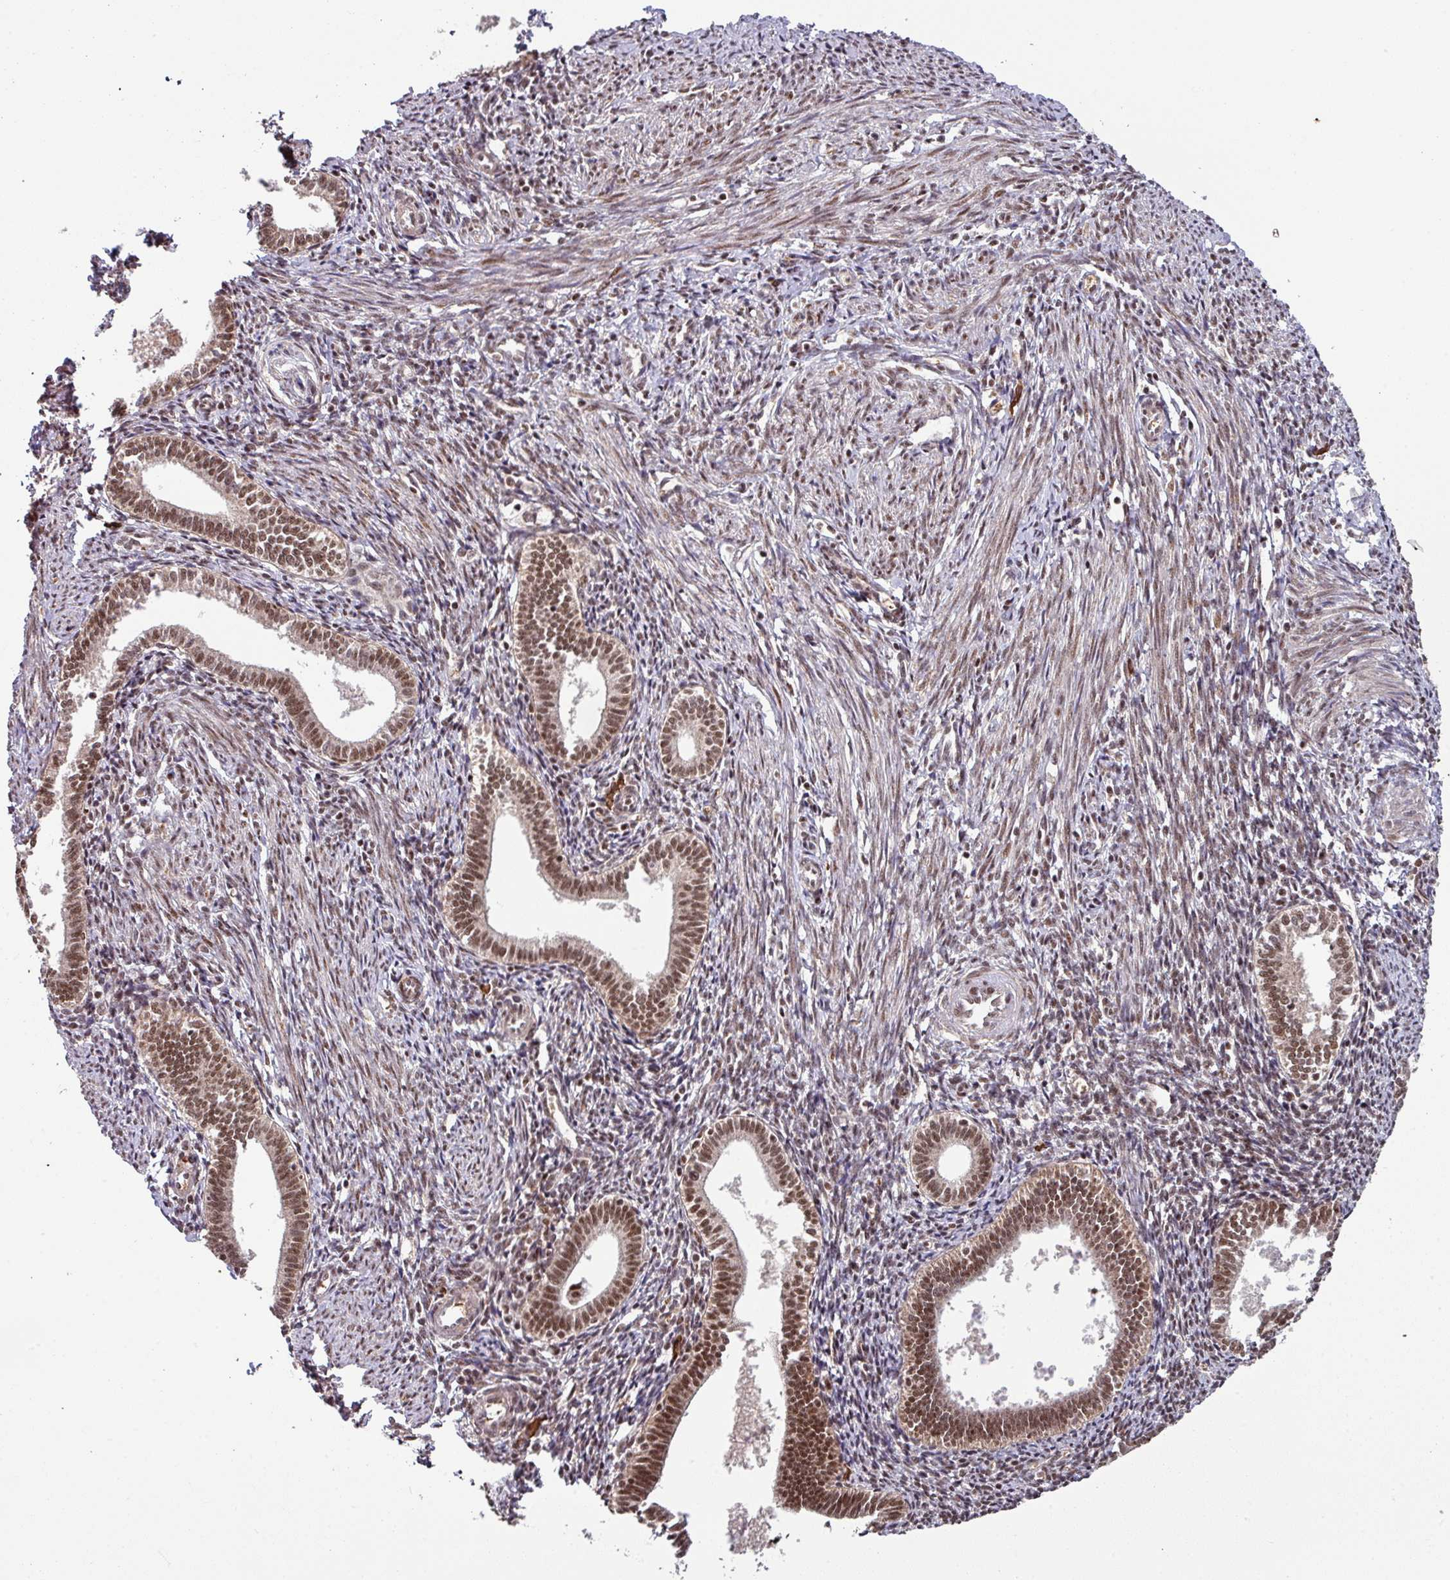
{"staining": {"intensity": "moderate", "quantity": ">75%", "location": "nuclear"}, "tissue": "endometrium", "cell_type": "Cells in endometrial stroma", "image_type": "normal", "snomed": [{"axis": "morphology", "description": "Normal tissue, NOS"}, {"axis": "topography", "description": "Endometrium"}], "caption": "Immunohistochemistry (IHC) (DAB) staining of unremarkable human endometrium exhibits moderate nuclear protein staining in about >75% of cells in endometrial stroma.", "gene": "PHF23", "patient": {"sex": "female", "age": 41}}